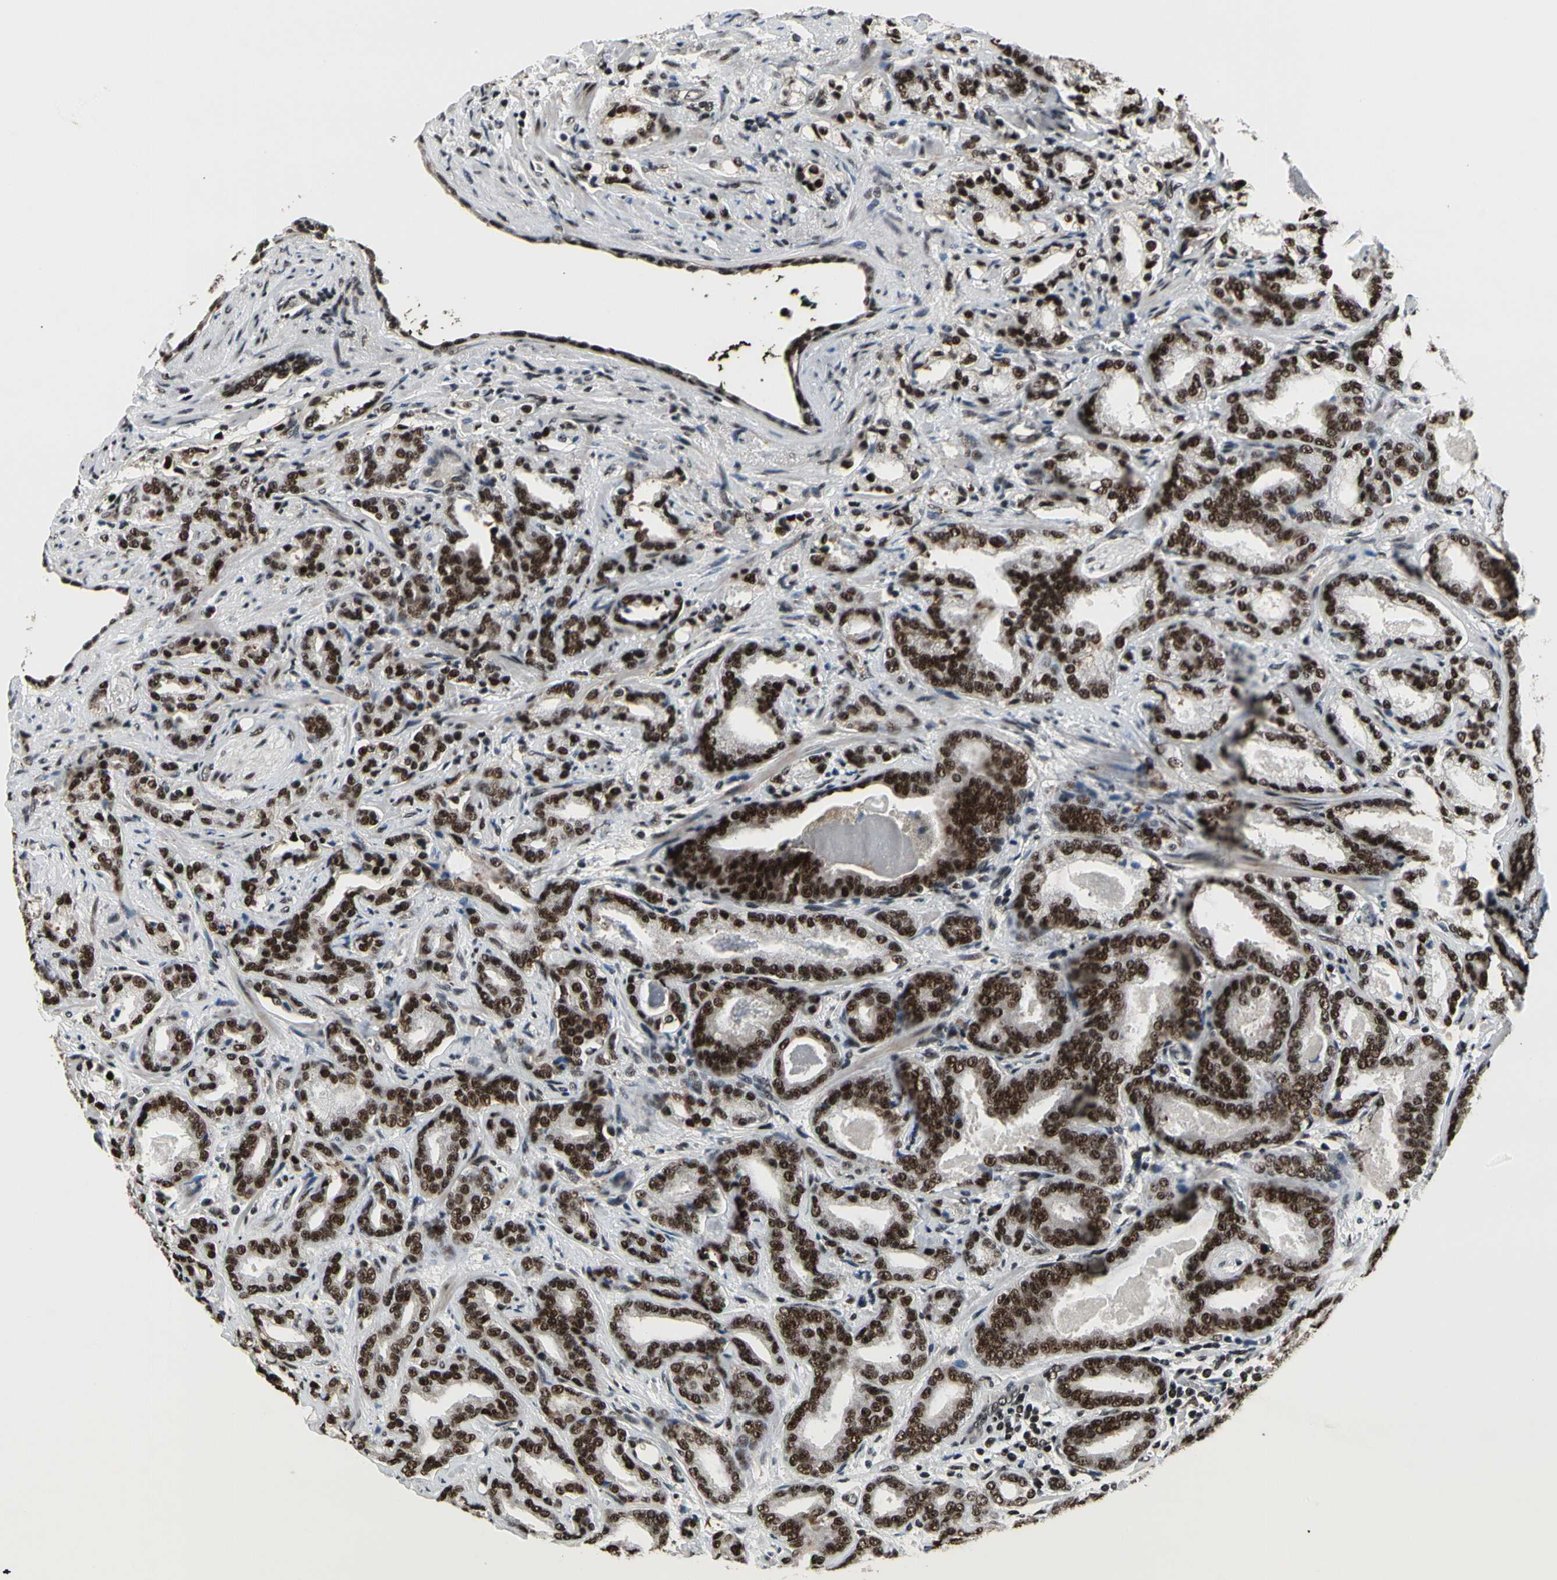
{"staining": {"intensity": "strong", "quantity": ">75%", "location": "nuclear"}, "tissue": "prostate cancer", "cell_type": "Tumor cells", "image_type": "cancer", "snomed": [{"axis": "morphology", "description": "Adenocarcinoma, Low grade"}, {"axis": "topography", "description": "Prostate"}], "caption": "High-magnification brightfield microscopy of prostate low-grade adenocarcinoma stained with DAB (3,3'-diaminobenzidine) (brown) and counterstained with hematoxylin (blue). tumor cells exhibit strong nuclear positivity is appreciated in approximately>75% of cells.", "gene": "SRSF11", "patient": {"sex": "male", "age": 63}}